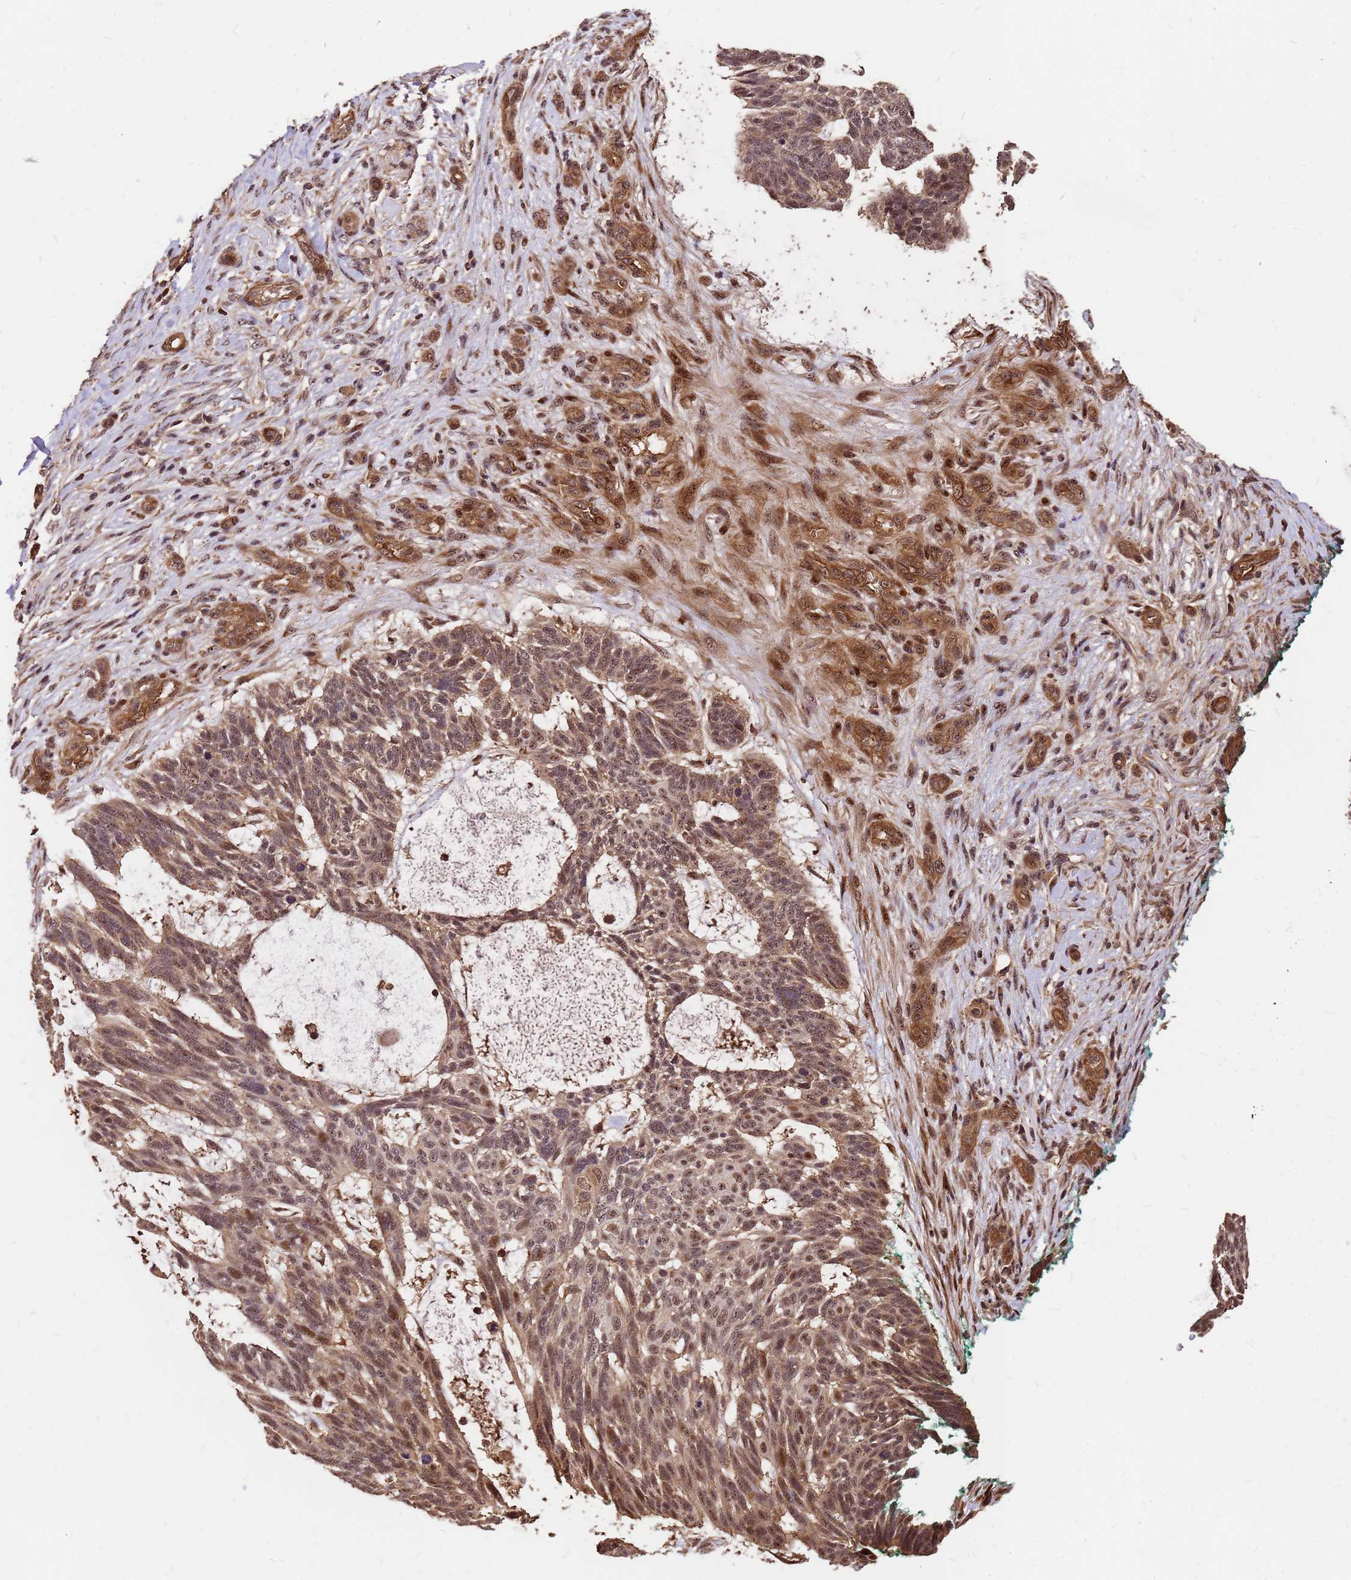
{"staining": {"intensity": "moderate", "quantity": ">75%", "location": "cytoplasmic/membranous,nuclear"}, "tissue": "skin cancer", "cell_type": "Tumor cells", "image_type": "cancer", "snomed": [{"axis": "morphology", "description": "Basal cell carcinoma"}, {"axis": "topography", "description": "Skin"}], "caption": "Protein expression by immunohistochemistry (IHC) reveals moderate cytoplasmic/membranous and nuclear positivity in about >75% of tumor cells in skin cancer (basal cell carcinoma). (Stains: DAB (3,3'-diaminobenzidine) in brown, nuclei in blue, Microscopy: brightfield microscopy at high magnification).", "gene": "GPATCH8", "patient": {"sex": "male", "age": 88}}